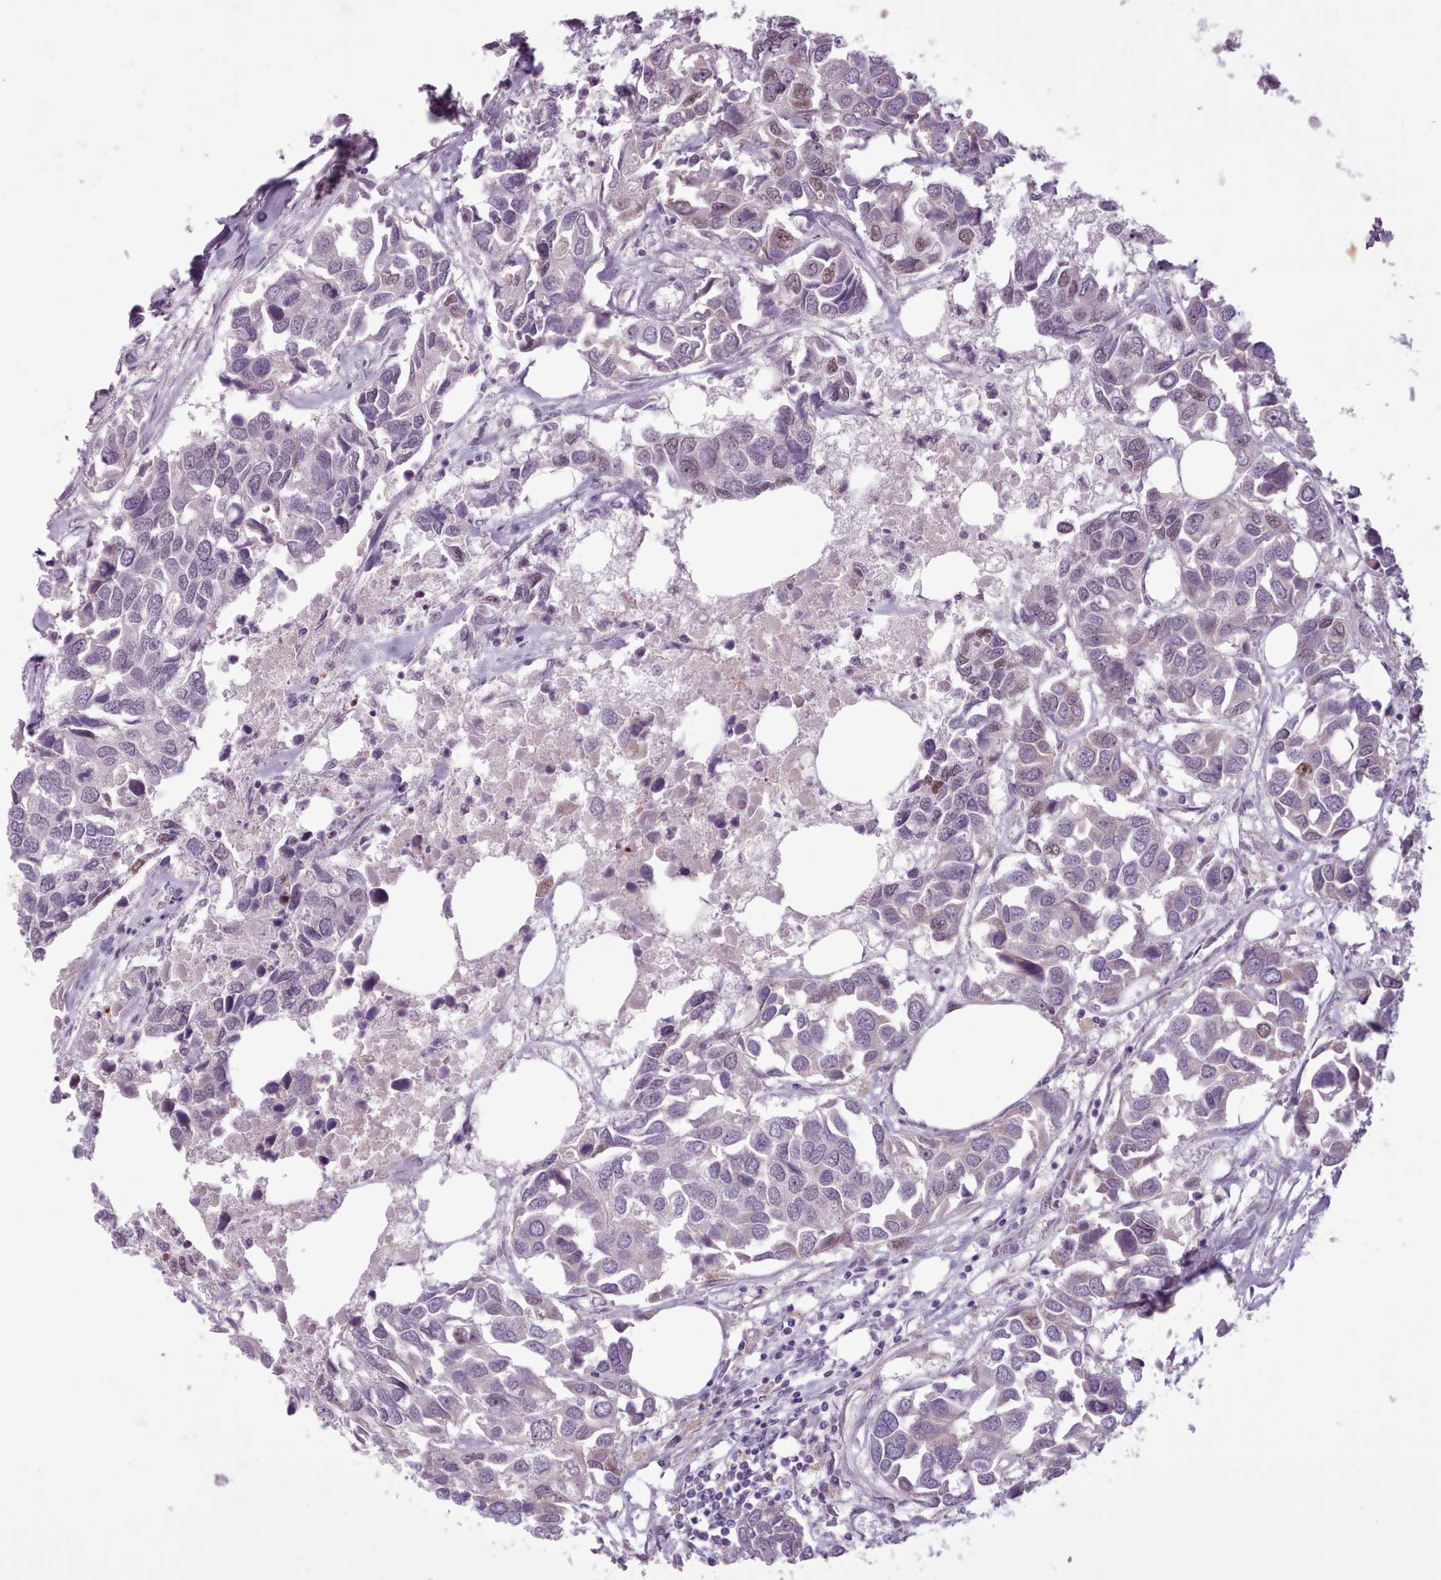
{"staining": {"intensity": "weak", "quantity": "<25%", "location": "nuclear"}, "tissue": "breast cancer", "cell_type": "Tumor cells", "image_type": "cancer", "snomed": [{"axis": "morphology", "description": "Duct carcinoma"}, {"axis": "topography", "description": "Breast"}], "caption": "A high-resolution histopathology image shows immunohistochemistry (IHC) staining of breast cancer, which exhibits no significant staining in tumor cells. The staining was performed using DAB (3,3'-diaminobenzidine) to visualize the protein expression in brown, while the nuclei were stained in blue with hematoxylin (Magnification: 20x).", "gene": "SLURP1", "patient": {"sex": "female", "age": 83}}